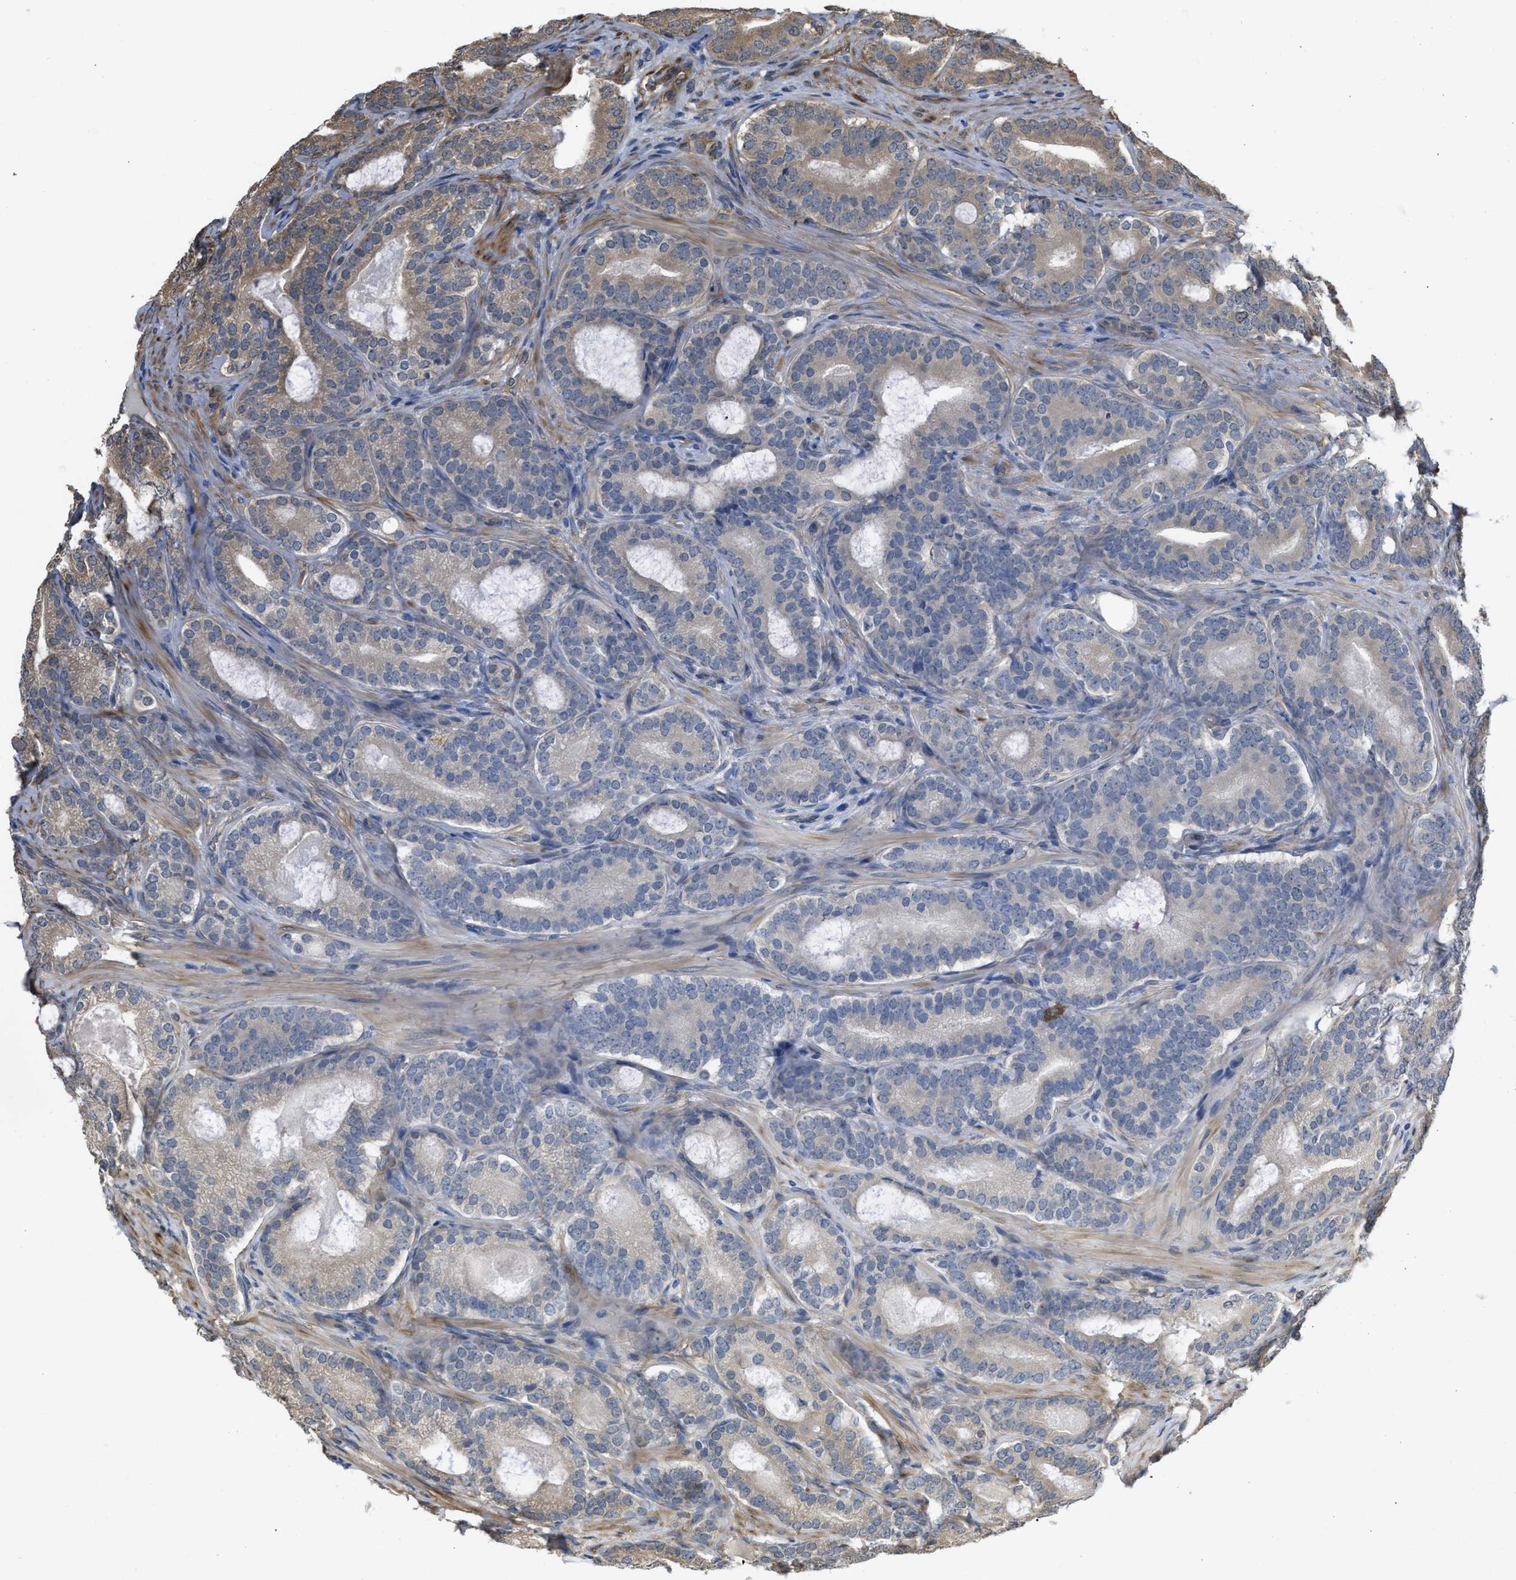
{"staining": {"intensity": "weak", "quantity": "<25%", "location": "cytoplasmic/membranous"}, "tissue": "prostate cancer", "cell_type": "Tumor cells", "image_type": "cancer", "snomed": [{"axis": "morphology", "description": "Adenocarcinoma, High grade"}, {"axis": "topography", "description": "Prostate"}], "caption": "This is an immunohistochemistry (IHC) photomicrograph of human prostate adenocarcinoma (high-grade). There is no expression in tumor cells.", "gene": "BAG3", "patient": {"sex": "male", "age": 60}}